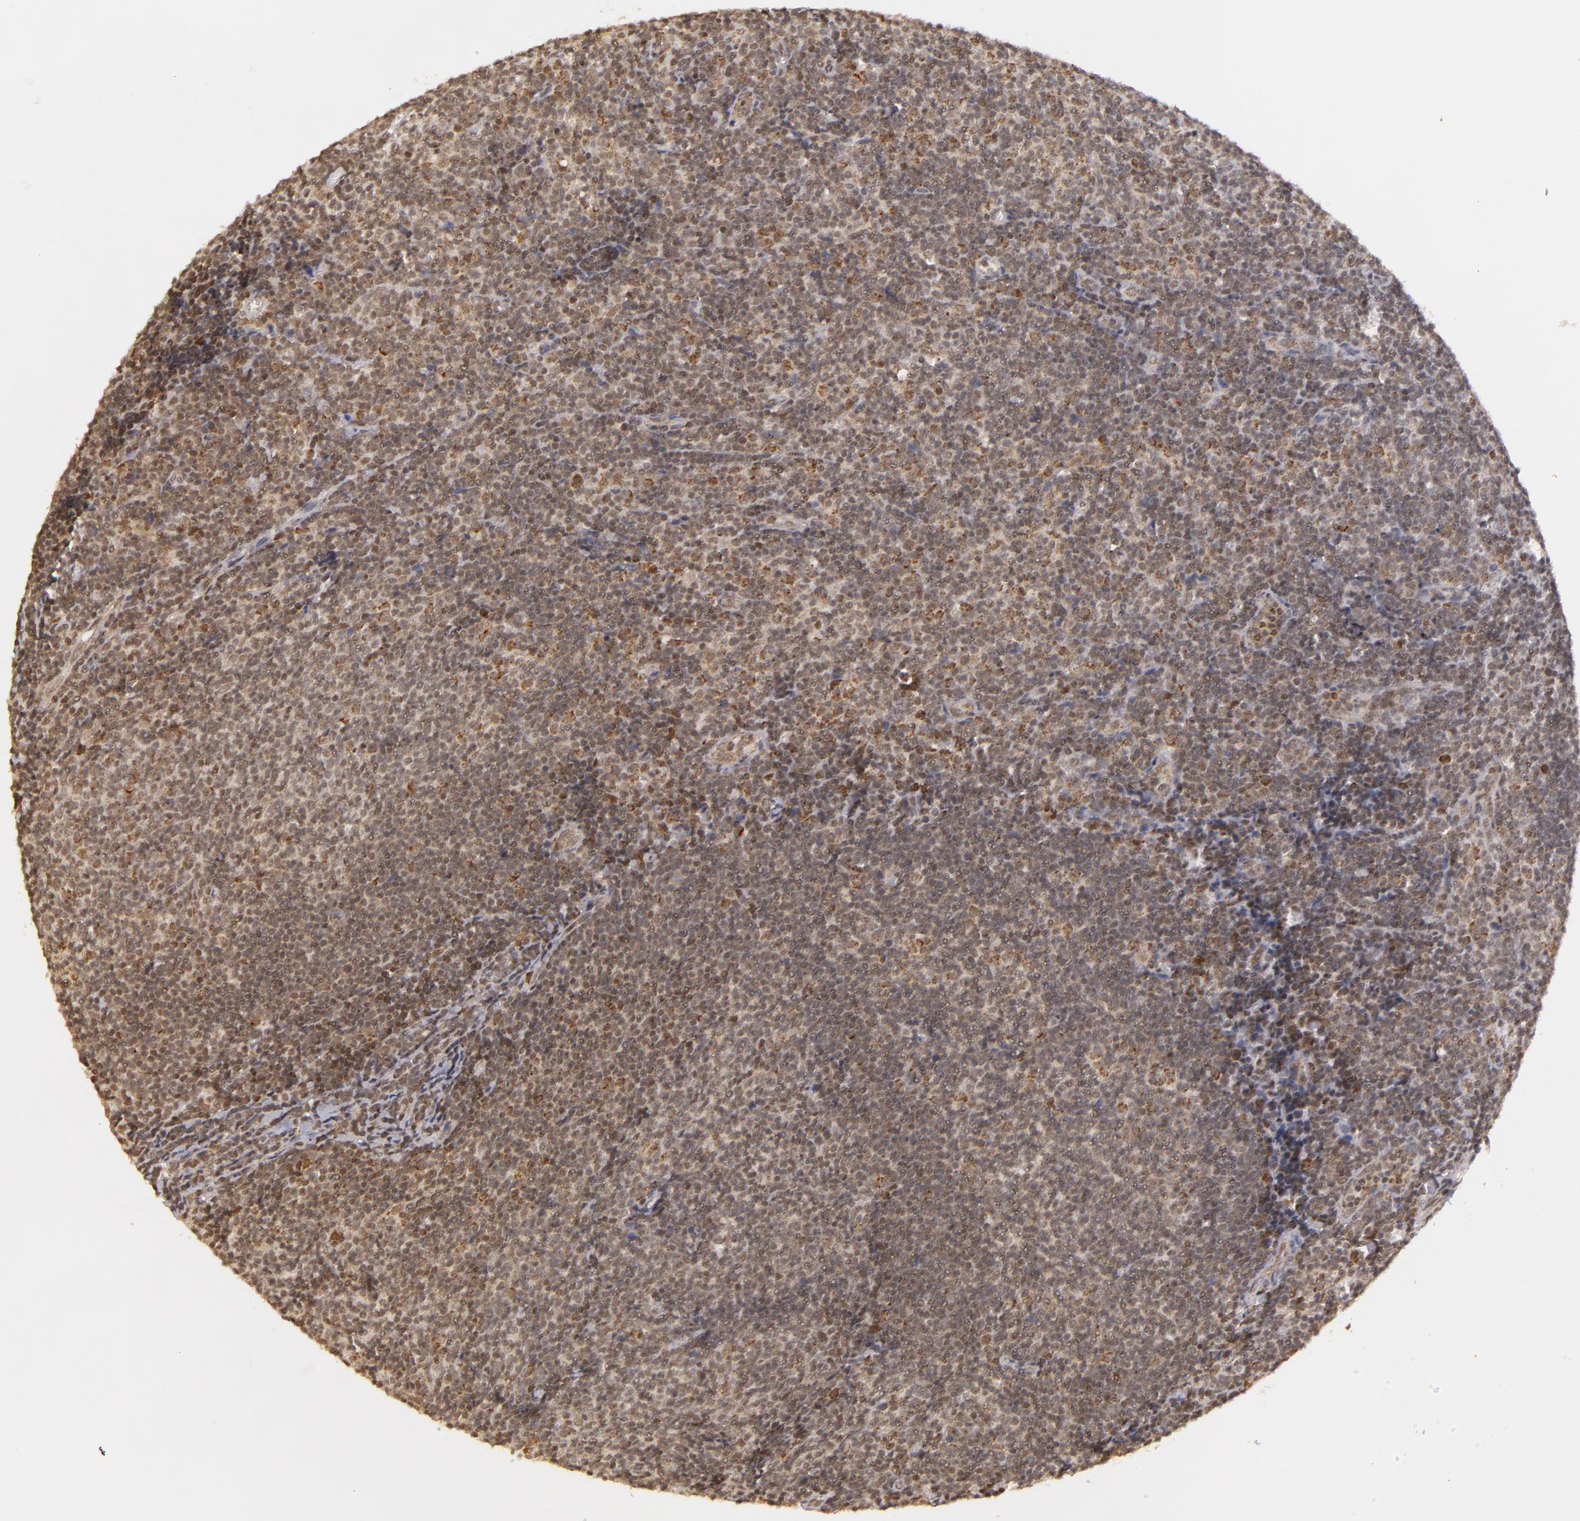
{"staining": {"intensity": "moderate", "quantity": ">75%", "location": "nuclear"}, "tissue": "lymphoma", "cell_type": "Tumor cells", "image_type": "cancer", "snomed": [{"axis": "morphology", "description": "Malignant lymphoma, non-Hodgkin's type, Low grade"}, {"axis": "topography", "description": "Lymph node"}], "caption": "The histopathology image shows immunohistochemical staining of malignant lymphoma, non-Hodgkin's type (low-grade). There is moderate nuclear expression is identified in approximately >75% of tumor cells.", "gene": "MXD1", "patient": {"sex": "male", "age": 49}}